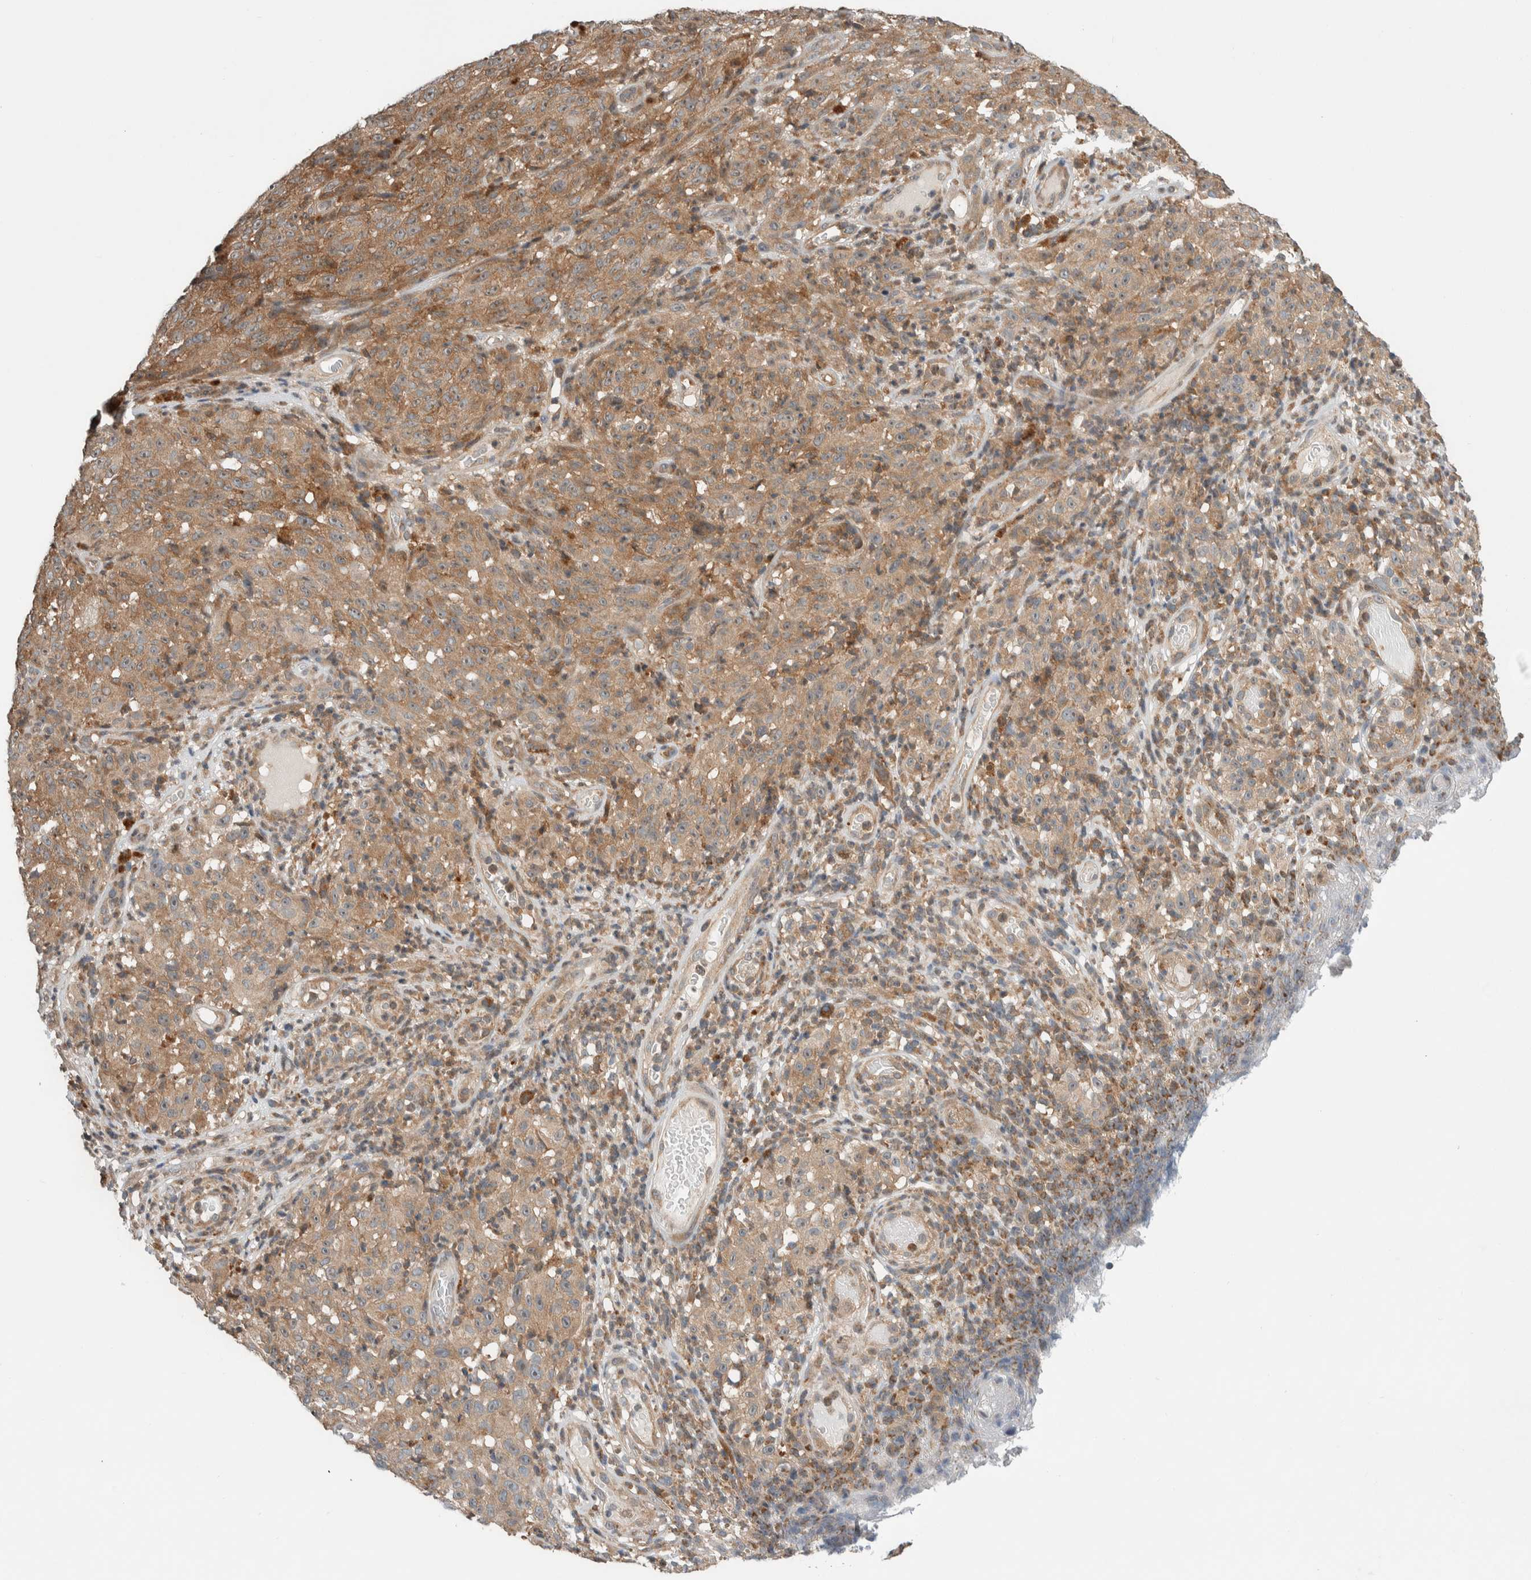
{"staining": {"intensity": "moderate", "quantity": ">75%", "location": "cytoplasmic/membranous"}, "tissue": "melanoma", "cell_type": "Tumor cells", "image_type": "cancer", "snomed": [{"axis": "morphology", "description": "Malignant melanoma, NOS"}, {"axis": "topography", "description": "Skin"}], "caption": "Immunohistochemistry (IHC) (DAB) staining of malignant melanoma shows moderate cytoplasmic/membranous protein expression in approximately >75% of tumor cells.", "gene": "CCDC43", "patient": {"sex": "female", "age": 82}}